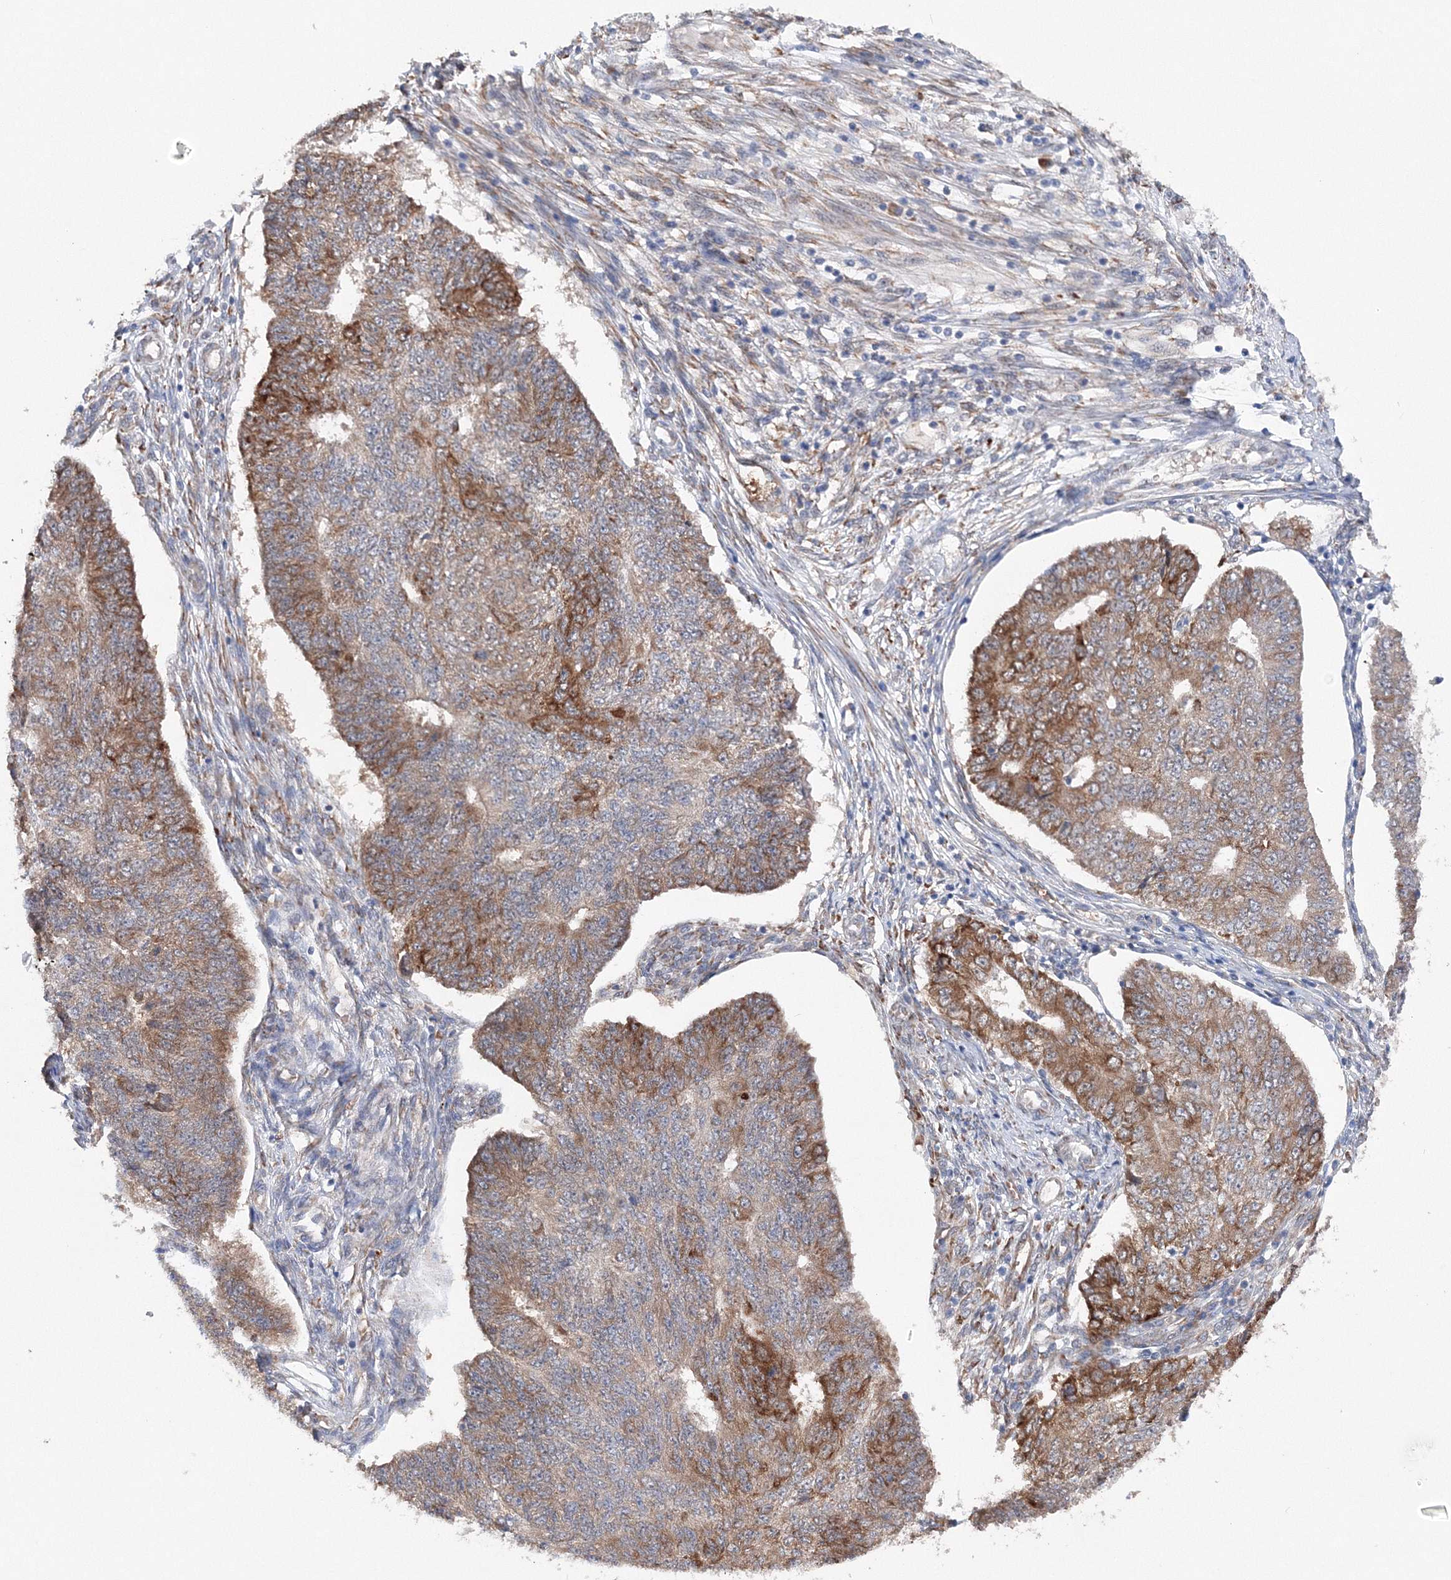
{"staining": {"intensity": "strong", "quantity": "25%-75%", "location": "cytoplasmic/membranous"}, "tissue": "endometrial cancer", "cell_type": "Tumor cells", "image_type": "cancer", "snomed": [{"axis": "morphology", "description": "Adenocarcinoma, NOS"}, {"axis": "topography", "description": "Endometrium"}], "caption": "Adenocarcinoma (endometrial) stained for a protein shows strong cytoplasmic/membranous positivity in tumor cells.", "gene": "DIS3L2", "patient": {"sex": "female", "age": 32}}